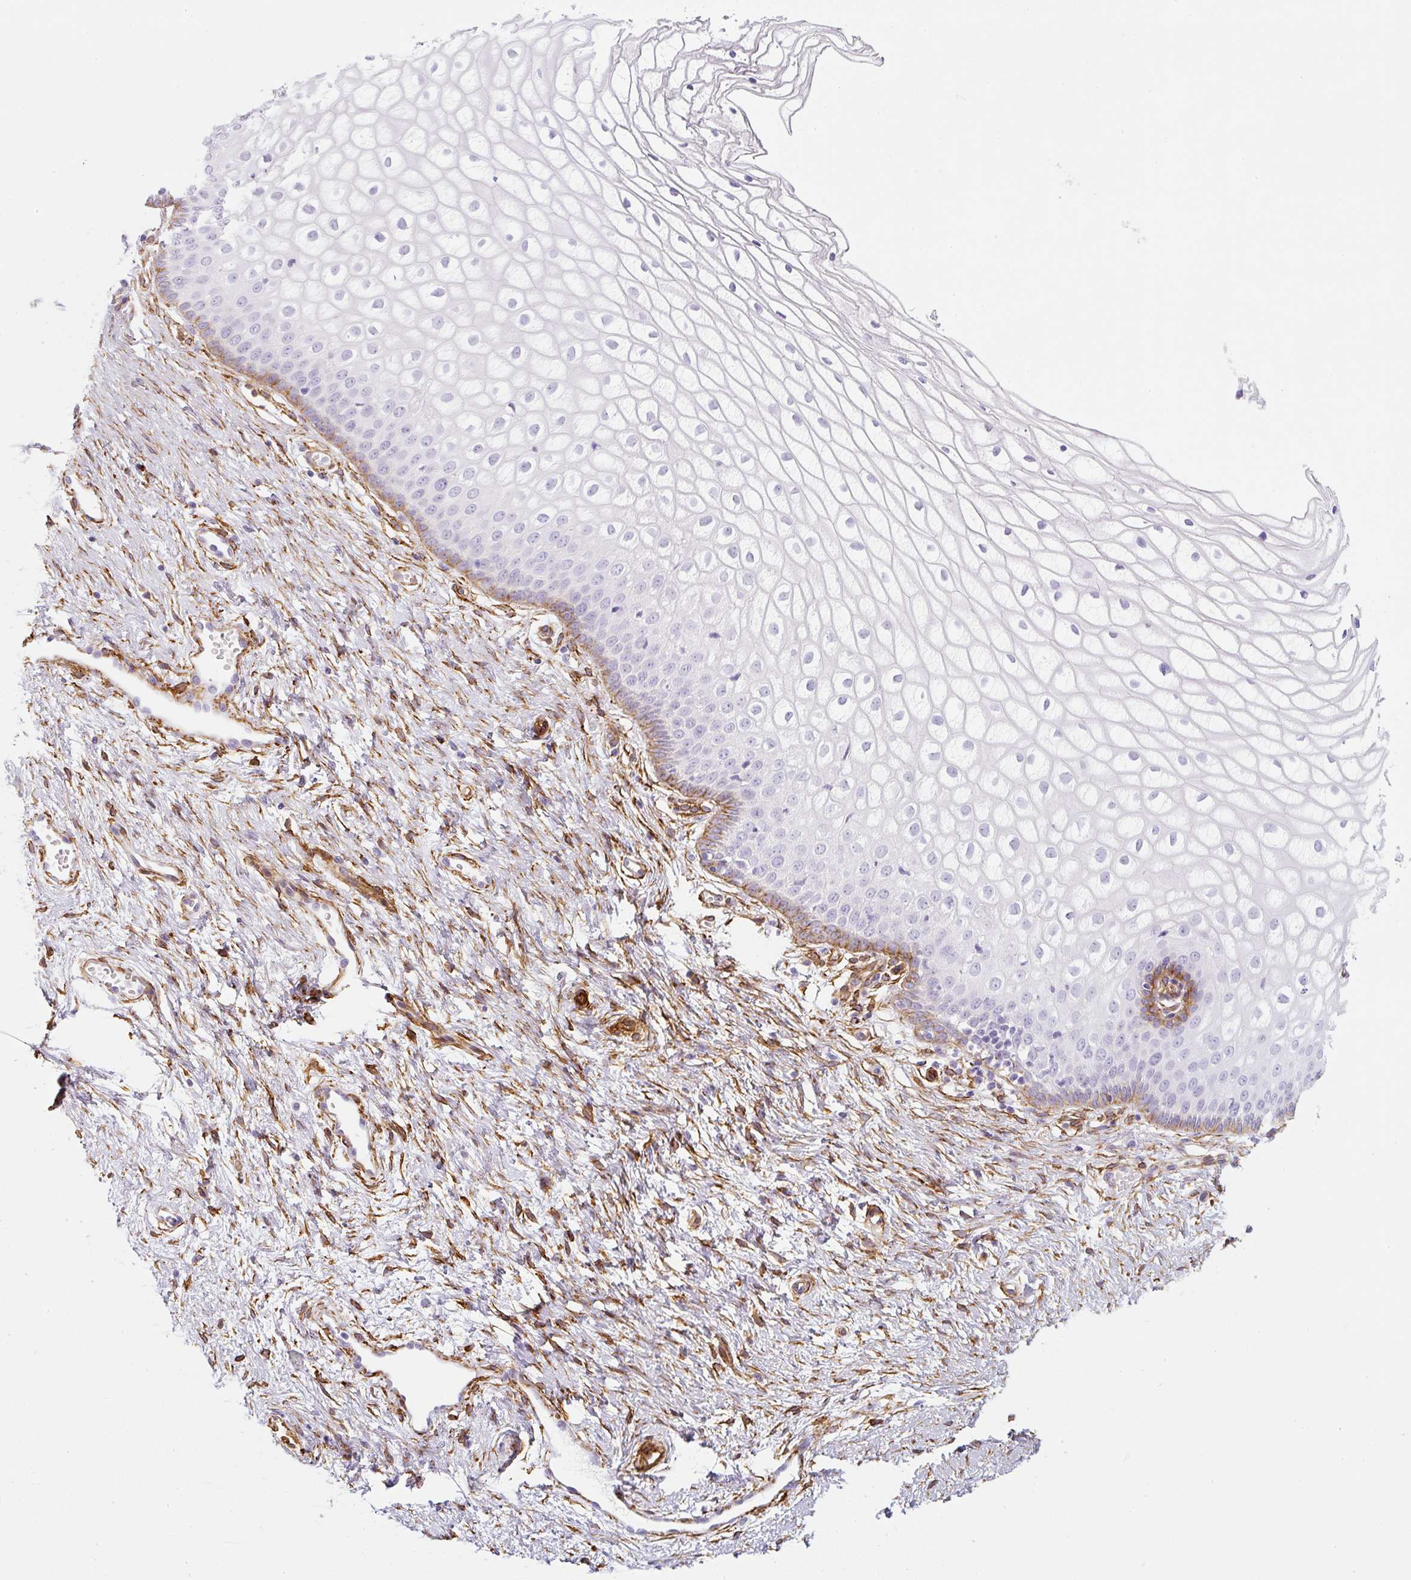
{"staining": {"intensity": "negative", "quantity": "none", "location": "none"}, "tissue": "cervix", "cell_type": "Squamous epithelial cells", "image_type": "normal", "snomed": [{"axis": "morphology", "description": "Normal tissue, NOS"}, {"axis": "topography", "description": "Cervix"}], "caption": "Protein analysis of unremarkable cervix shows no significant staining in squamous epithelial cells. Brightfield microscopy of immunohistochemistry stained with DAB (brown) and hematoxylin (blue), captured at high magnification.", "gene": "CAVIN3", "patient": {"sex": "female", "age": 36}}